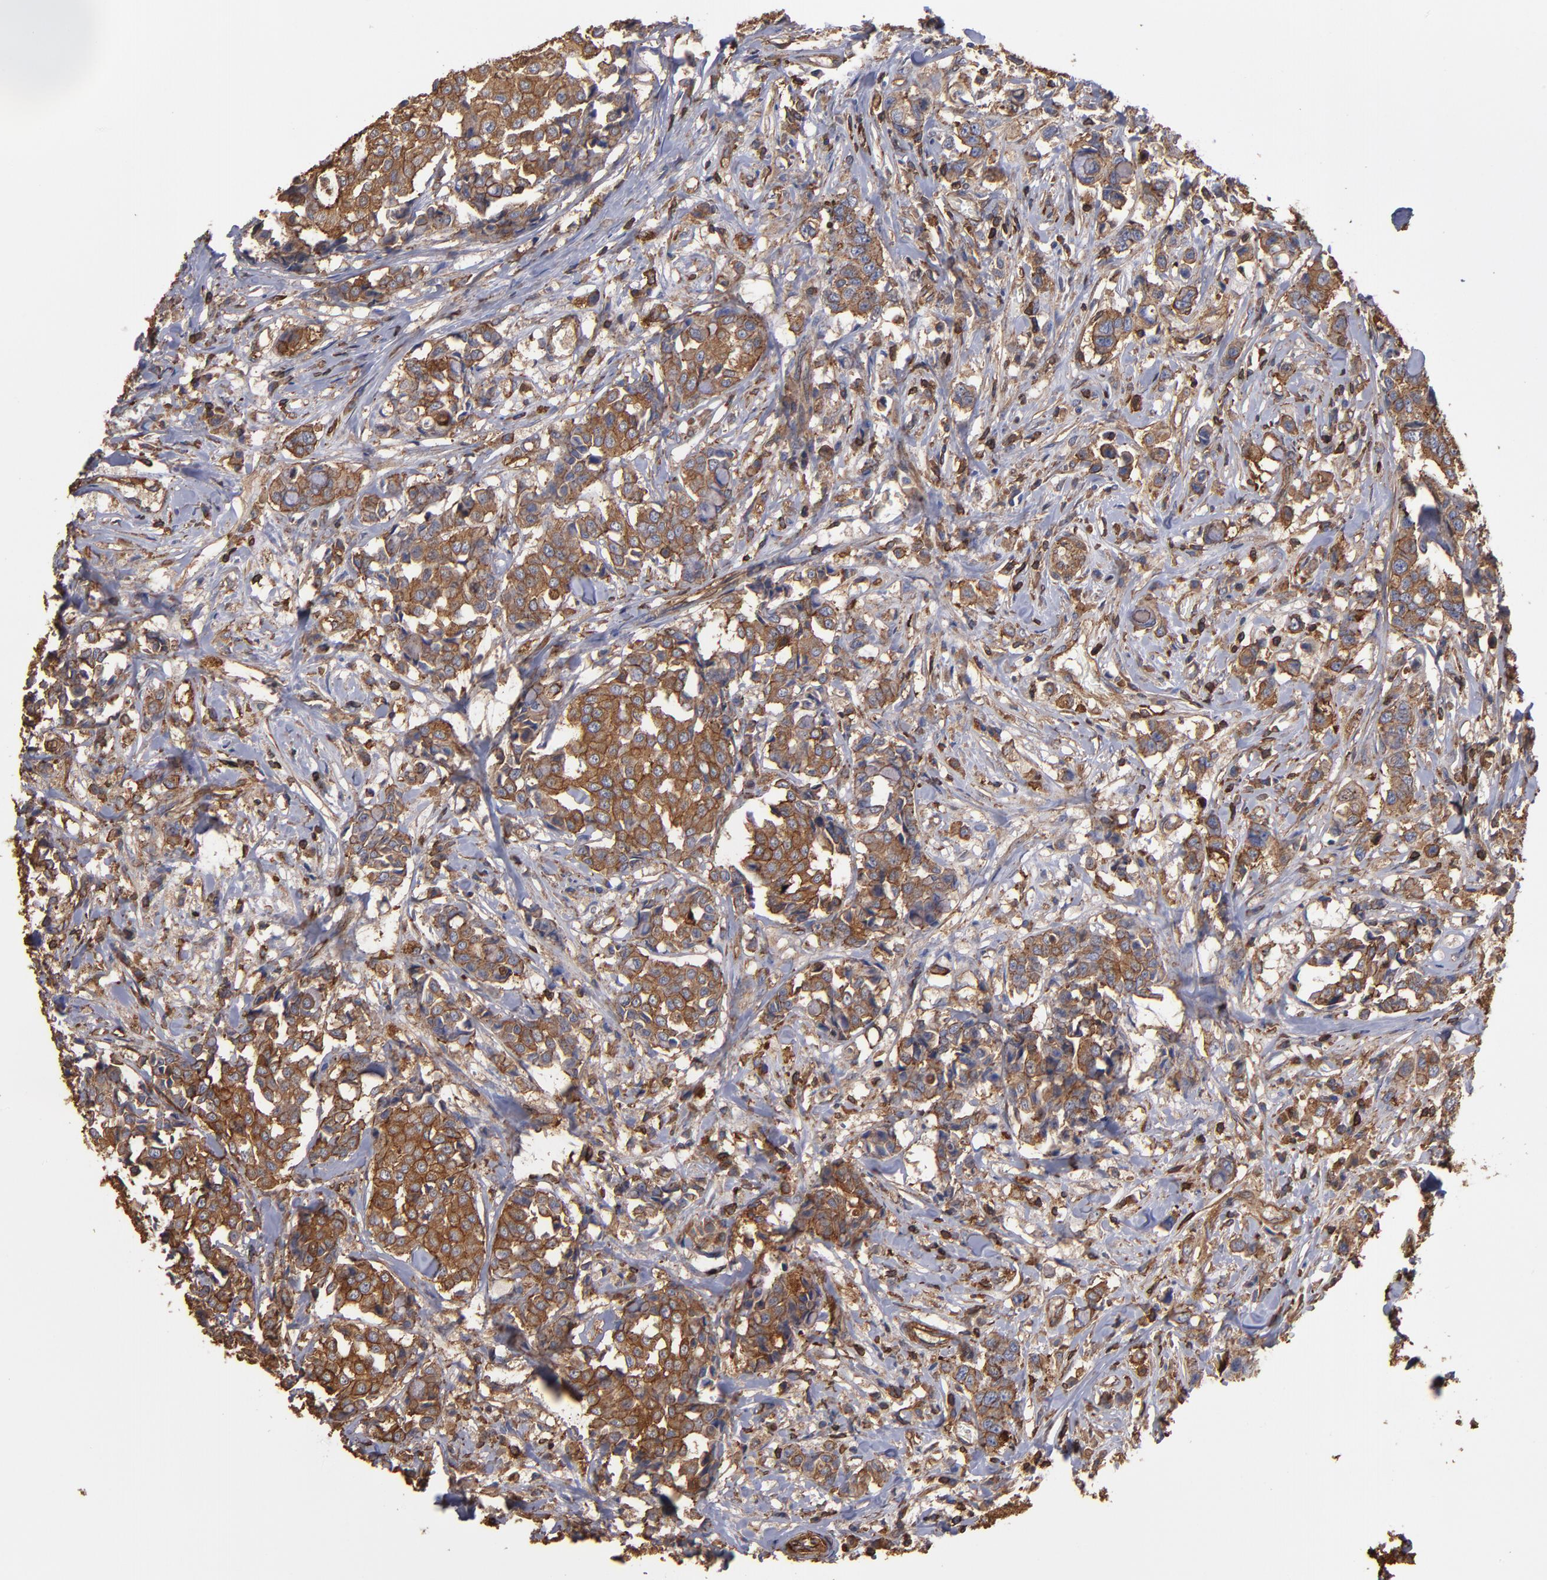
{"staining": {"intensity": "moderate", "quantity": ">75%", "location": "cytoplasmic/membranous"}, "tissue": "breast cancer", "cell_type": "Tumor cells", "image_type": "cancer", "snomed": [{"axis": "morphology", "description": "Duct carcinoma"}, {"axis": "topography", "description": "Breast"}], "caption": "An image of breast cancer stained for a protein exhibits moderate cytoplasmic/membranous brown staining in tumor cells. The staining was performed using DAB to visualize the protein expression in brown, while the nuclei were stained in blue with hematoxylin (Magnification: 20x).", "gene": "ACTN4", "patient": {"sex": "female", "age": 27}}